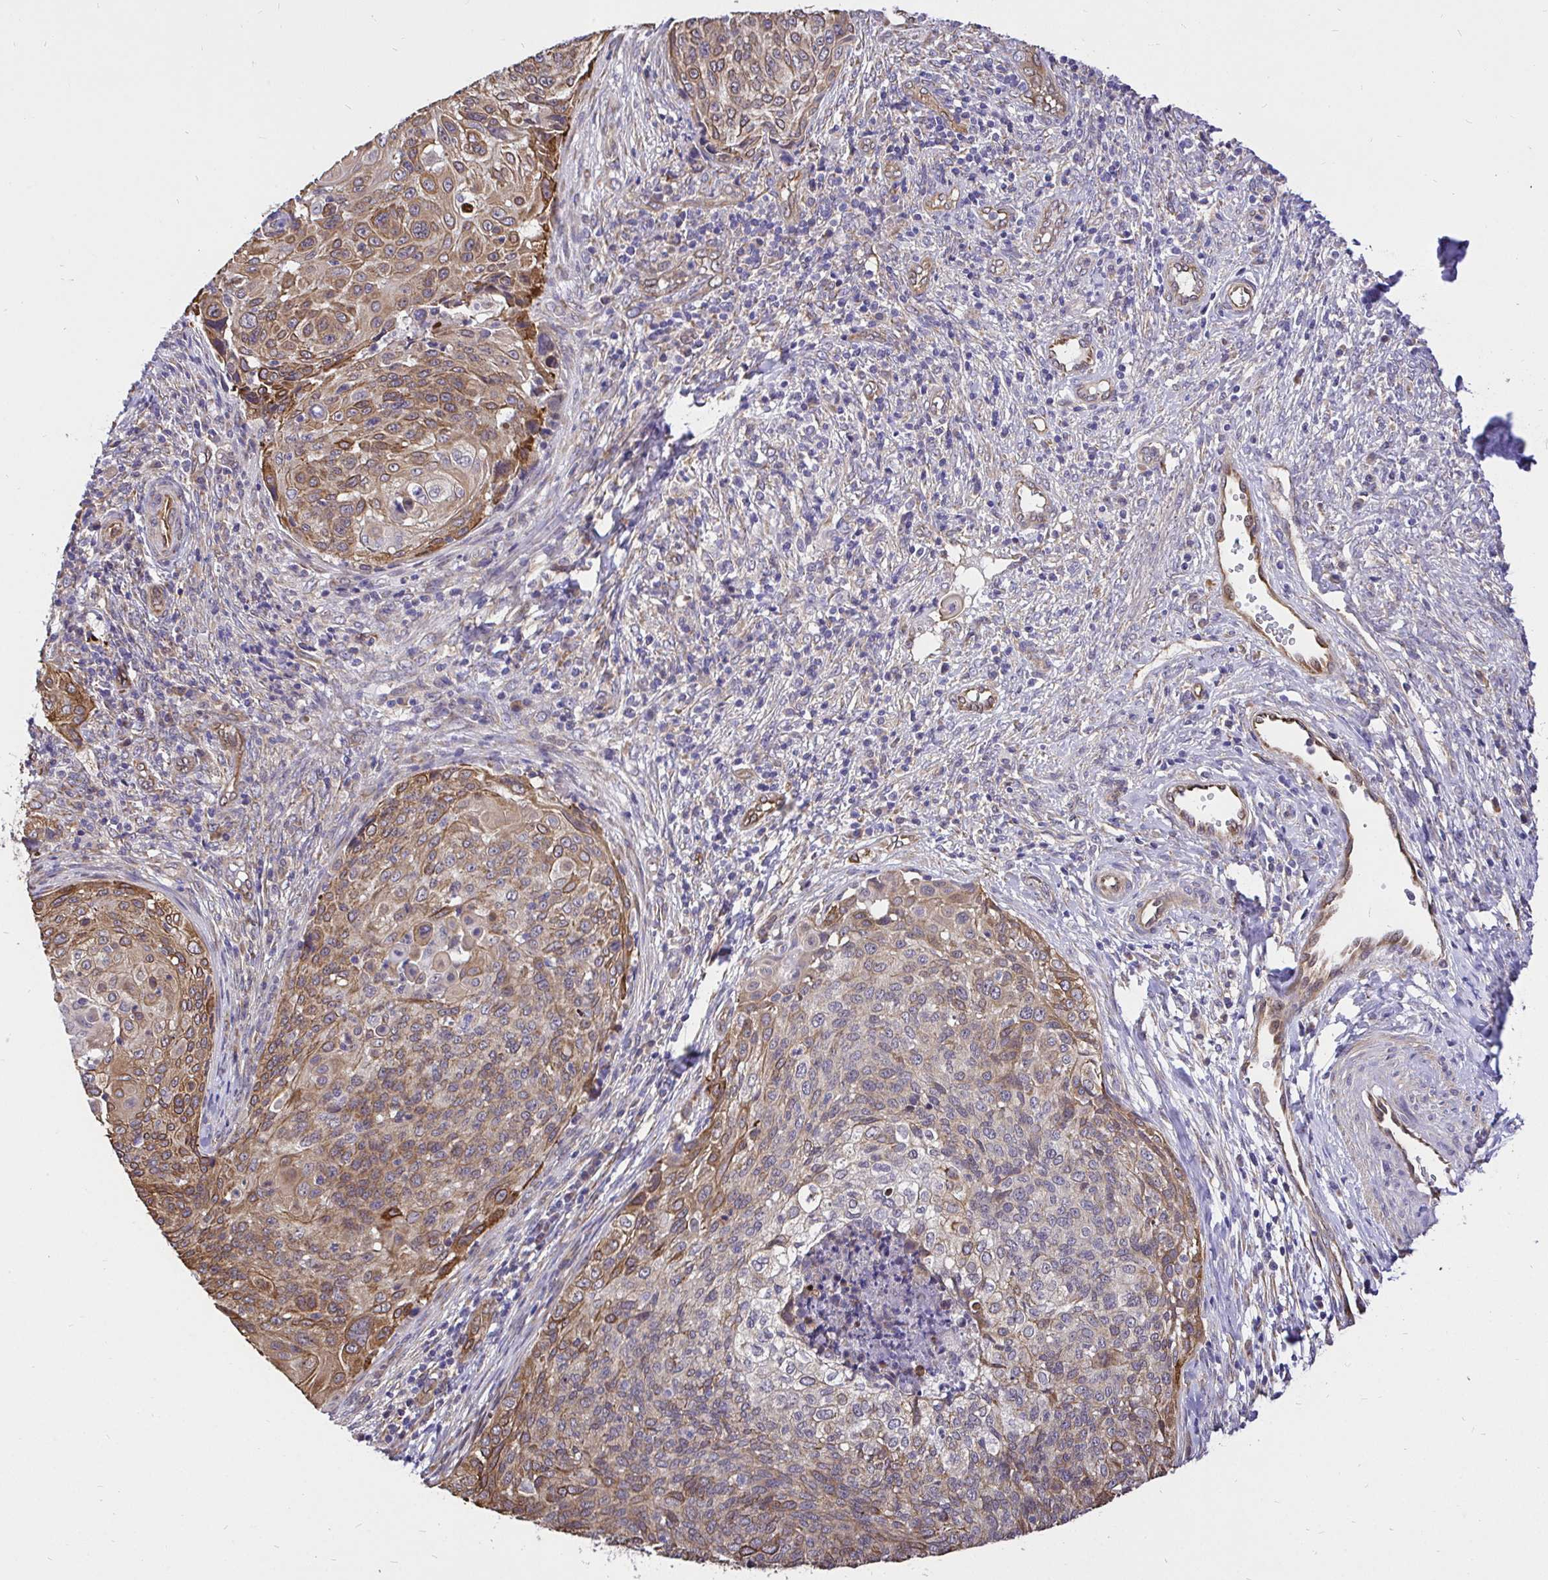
{"staining": {"intensity": "moderate", "quantity": ">75%", "location": "cytoplasmic/membranous"}, "tissue": "cervical cancer", "cell_type": "Tumor cells", "image_type": "cancer", "snomed": [{"axis": "morphology", "description": "Squamous cell carcinoma, NOS"}, {"axis": "topography", "description": "Cervix"}], "caption": "A histopathology image of human cervical squamous cell carcinoma stained for a protein demonstrates moderate cytoplasmic/membranous brown staining in tumor cells.", "gene": "CCDC122", "patient": {"sex": "female", "age": 49}}